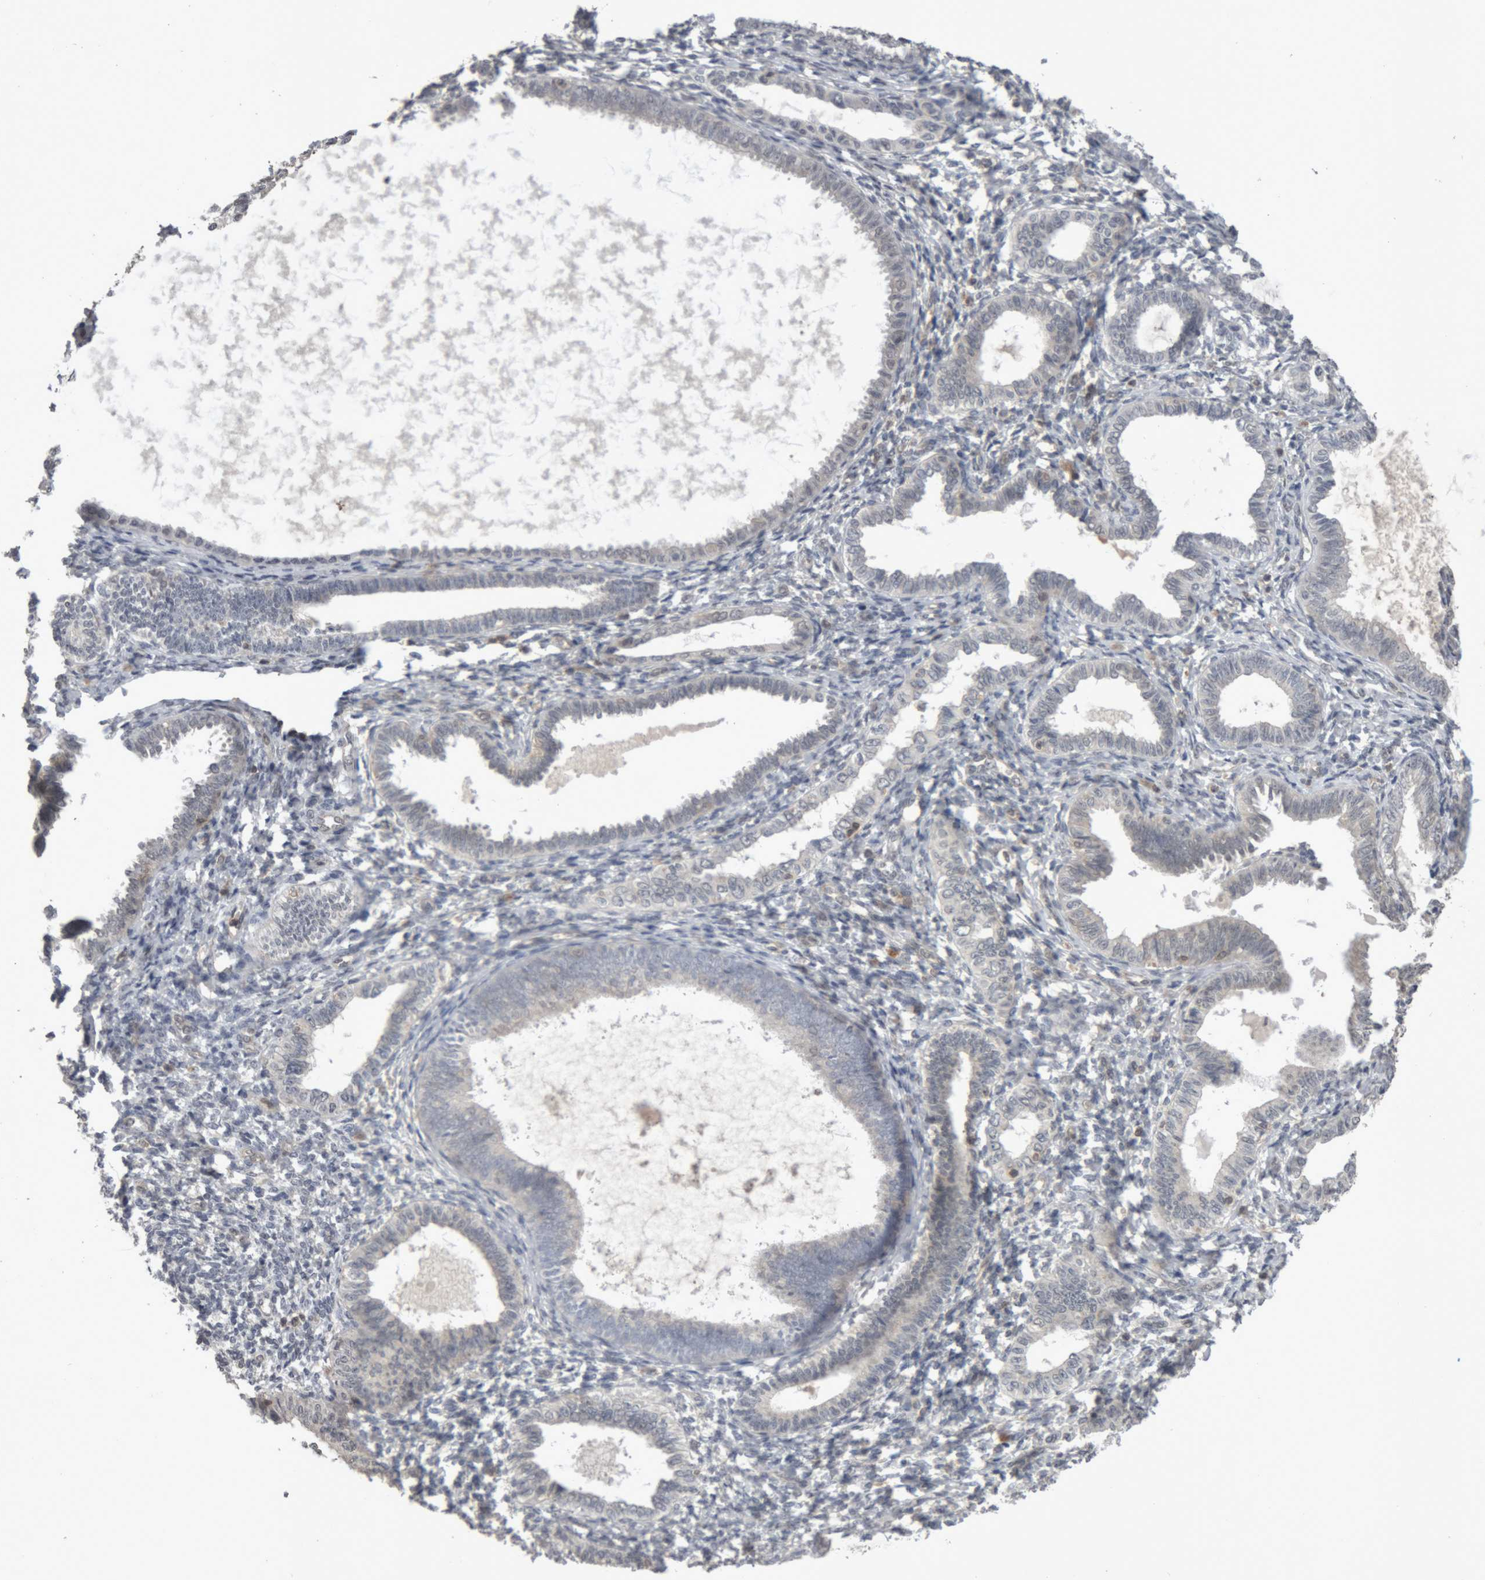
{"staining": {"intensity": "negative", "quantity": "none", "location": "none"}, "tissue": "endometrium", "cell_type": "Cells in endometrial stroma", "image_type": "normal", "snomed": [{"axis": "morphology", "description": "Normal tissue, NOS"}, {"axis": "topography", "description": "Endometrium"}], "caption": "Micrograph shows no significant protein positivity in cells in endometrial stroma of benign endometrium. (Brightfield microscopy of DAB (3,3'-diaminobenzidine) immunohistochemistry at high magnification).", "gene": "NFATC2", "patient": {"sex": "female", "age": 77}}